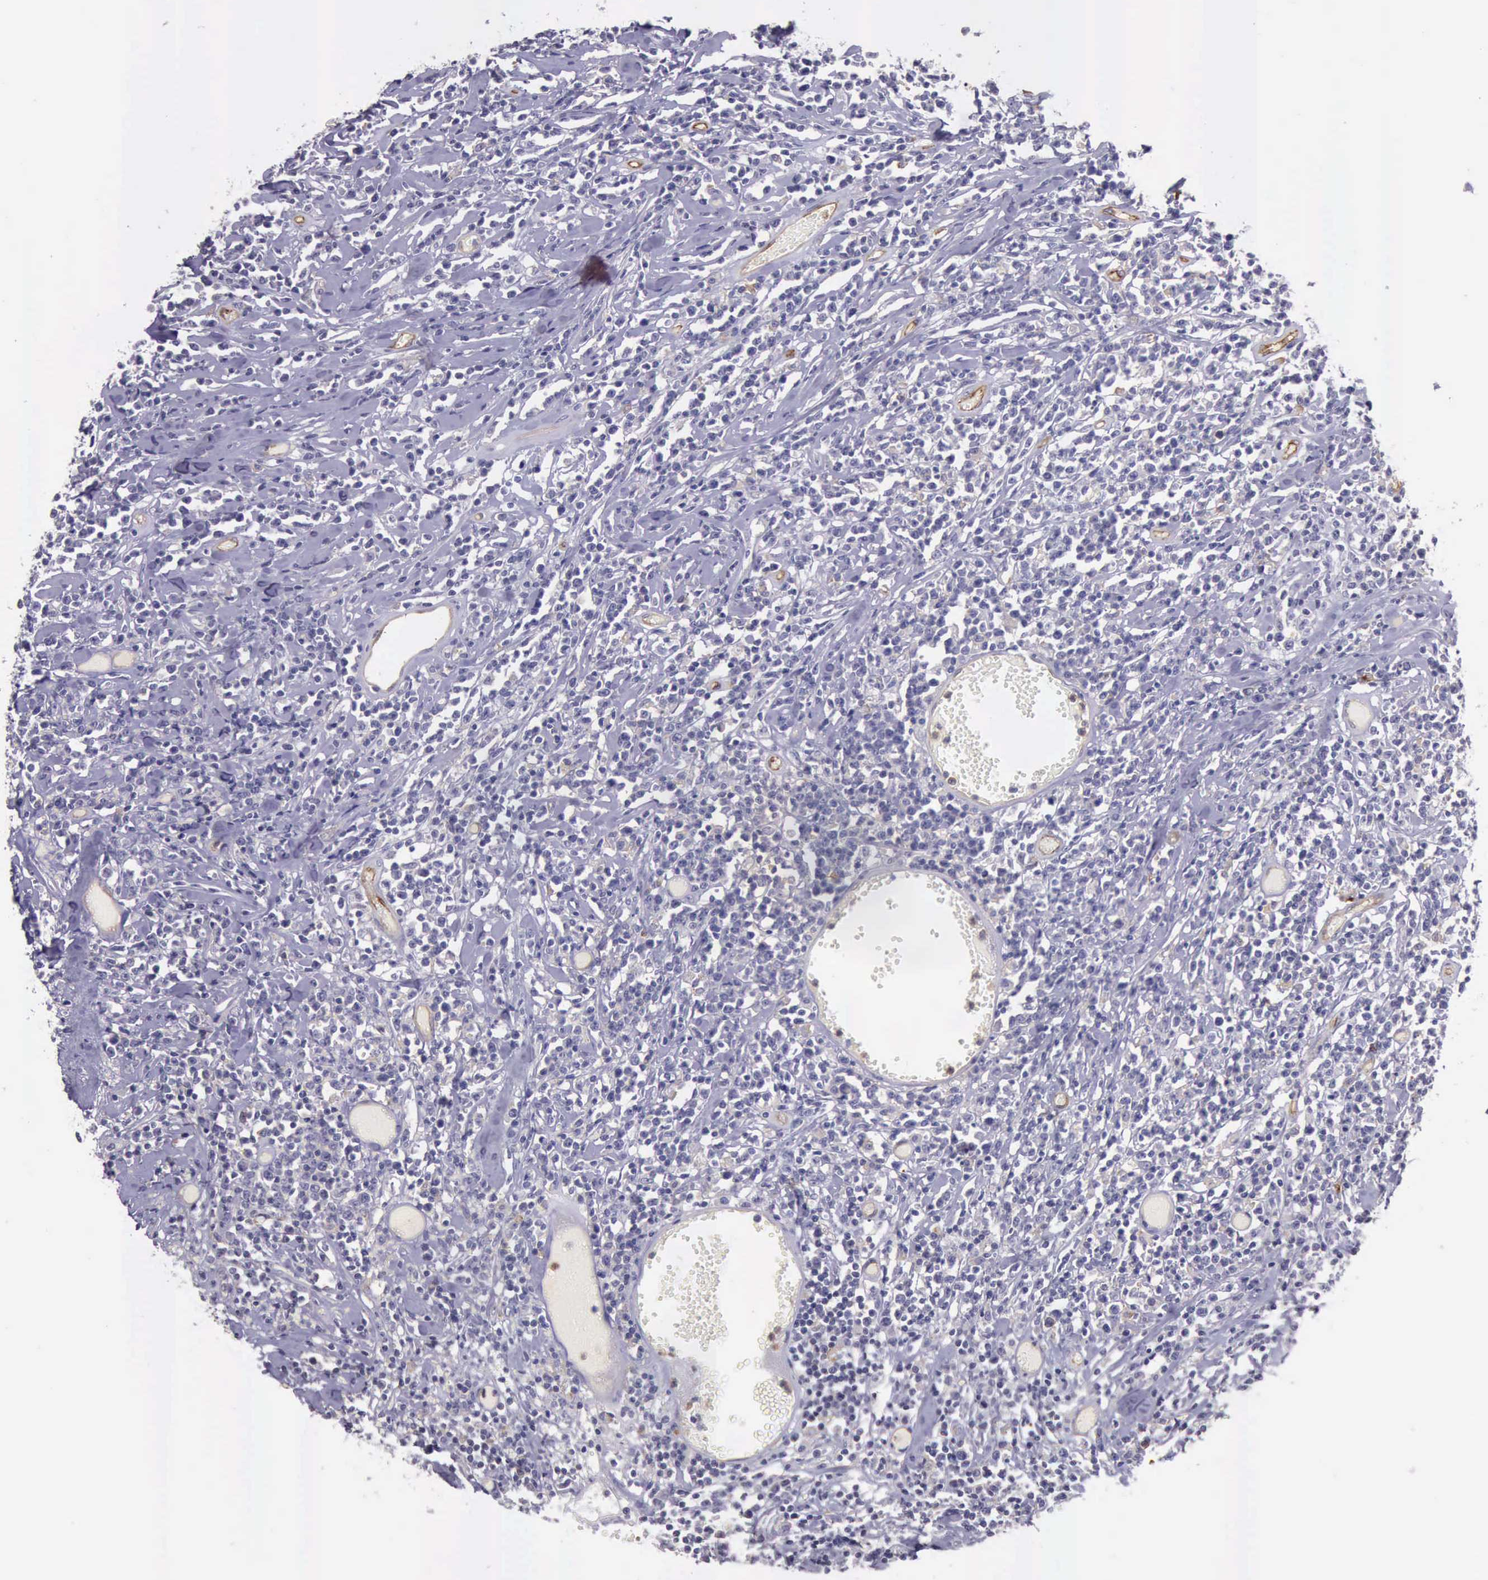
{"staining": {"intensity": "negative", "quantity": "none", "location": "none"}, "tissue": "lymphoma", "cell_type": "Tumor cells", "image_type": "cancer", "snomed": [{"axis": "morphology", "description": "Malignant lymphoma, non-Hodgkin's type, High grade"}, {"axis": "topography", "description": "Colon"}], "caption": "Tumor cells show no significant staining in lymphoma. (DAB IHC visualized using brightfield microscopy, high magnification).", "gene": "TCEANC", "patient": {"sex": "male", "age": 82}}